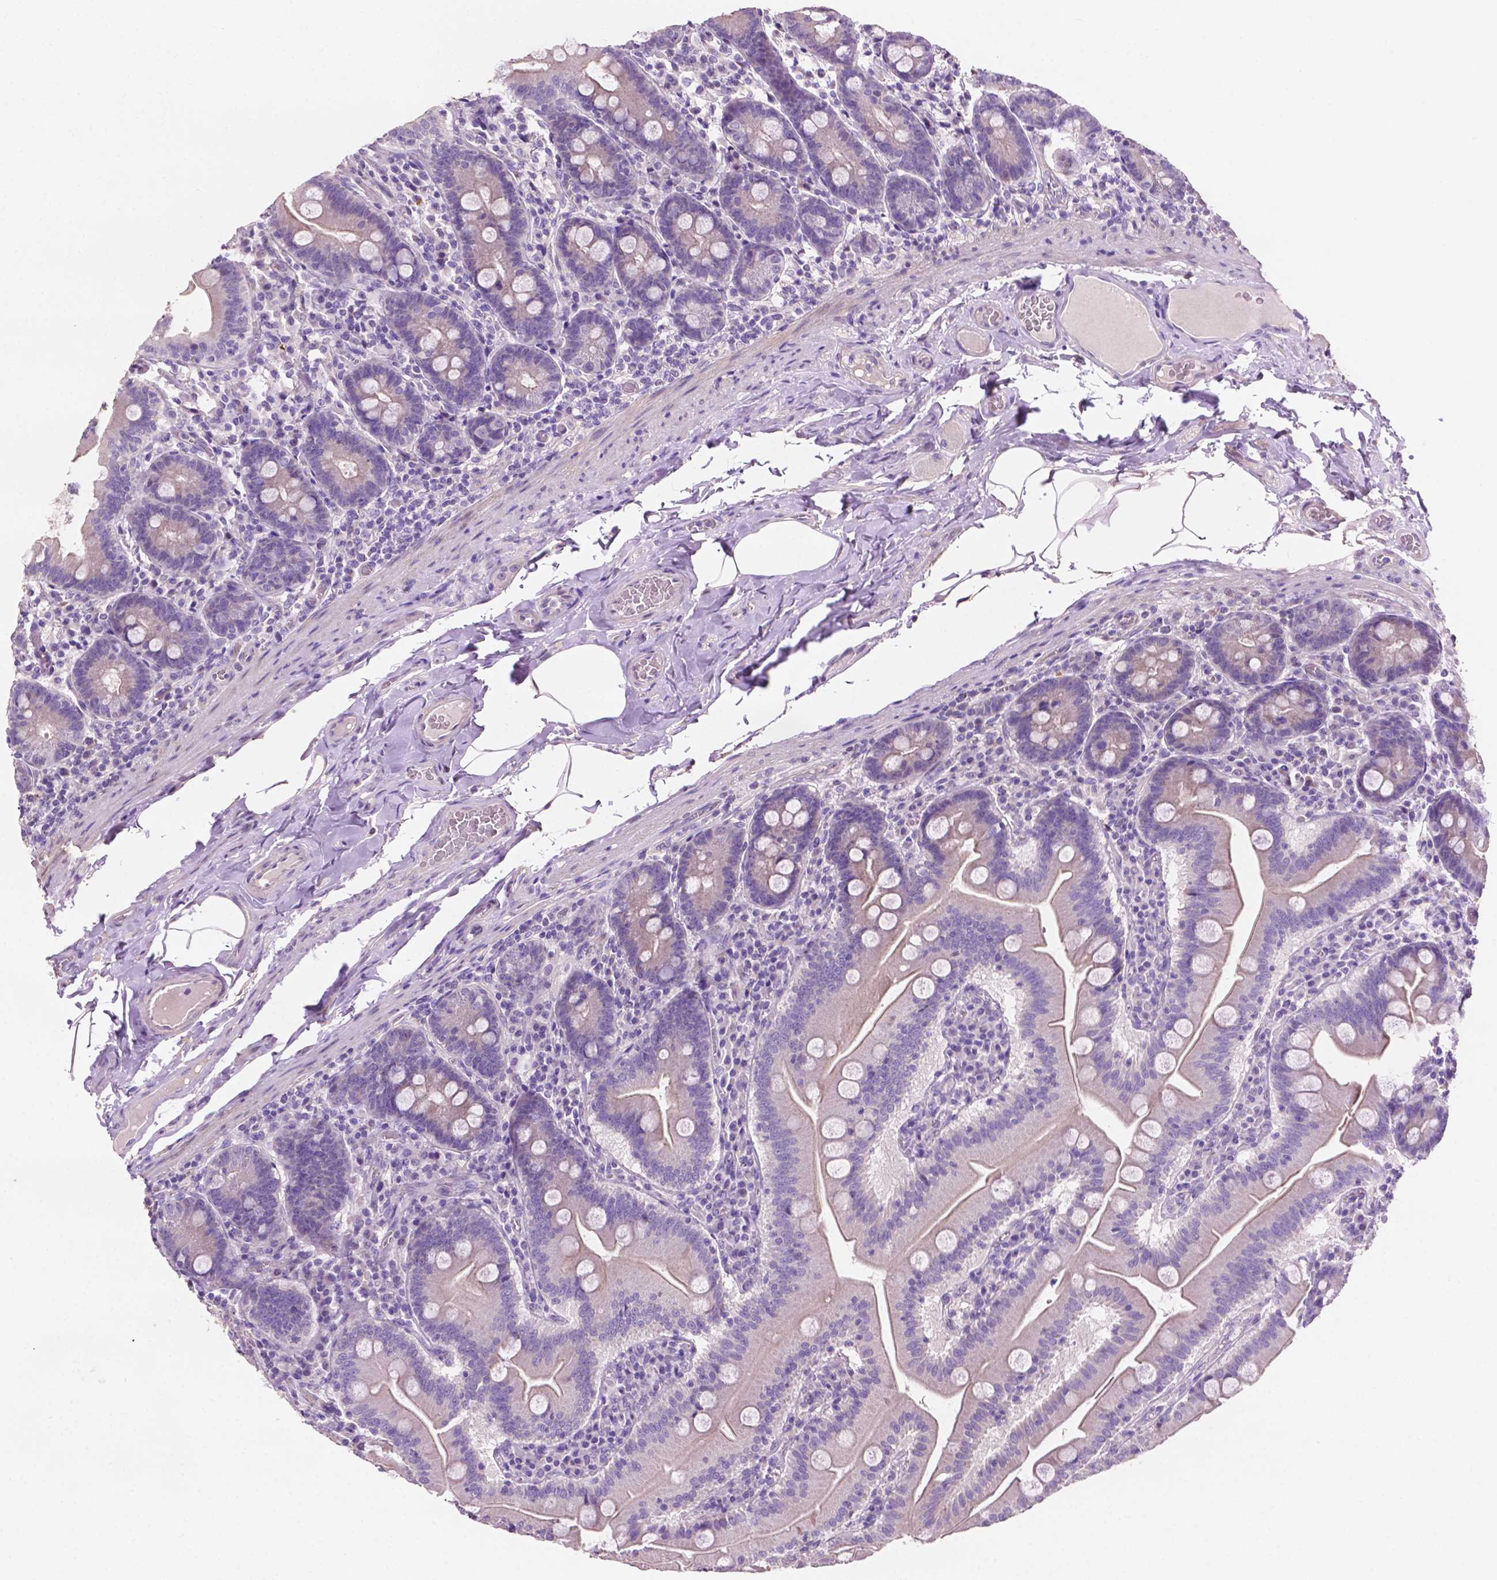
{"staining": {"intensity": "moderate", "quantity": "<25%", "location": "cytoplasmic/membranous"}, "tissue": "small intestine", "cell_type": "Glandular cells", "image_type": "normal", "snomed": [{"axis": "morphology", "description": "Normal tissue, NOS"}, {"axis": "topography", "description": "Small intestine"}], "caption": "Immunohistochemistry (IHC) histopathology image of benign small intestine: small intestine stained using IHC reveals low levels of moderate protein expression localized specifically in the cytoplasmic/membranous of glandular cells, appearing as a cytoplasmic/membranous brown color.", "gene": "CLDN17", "patient": {"sex": "male", "age": 37}}